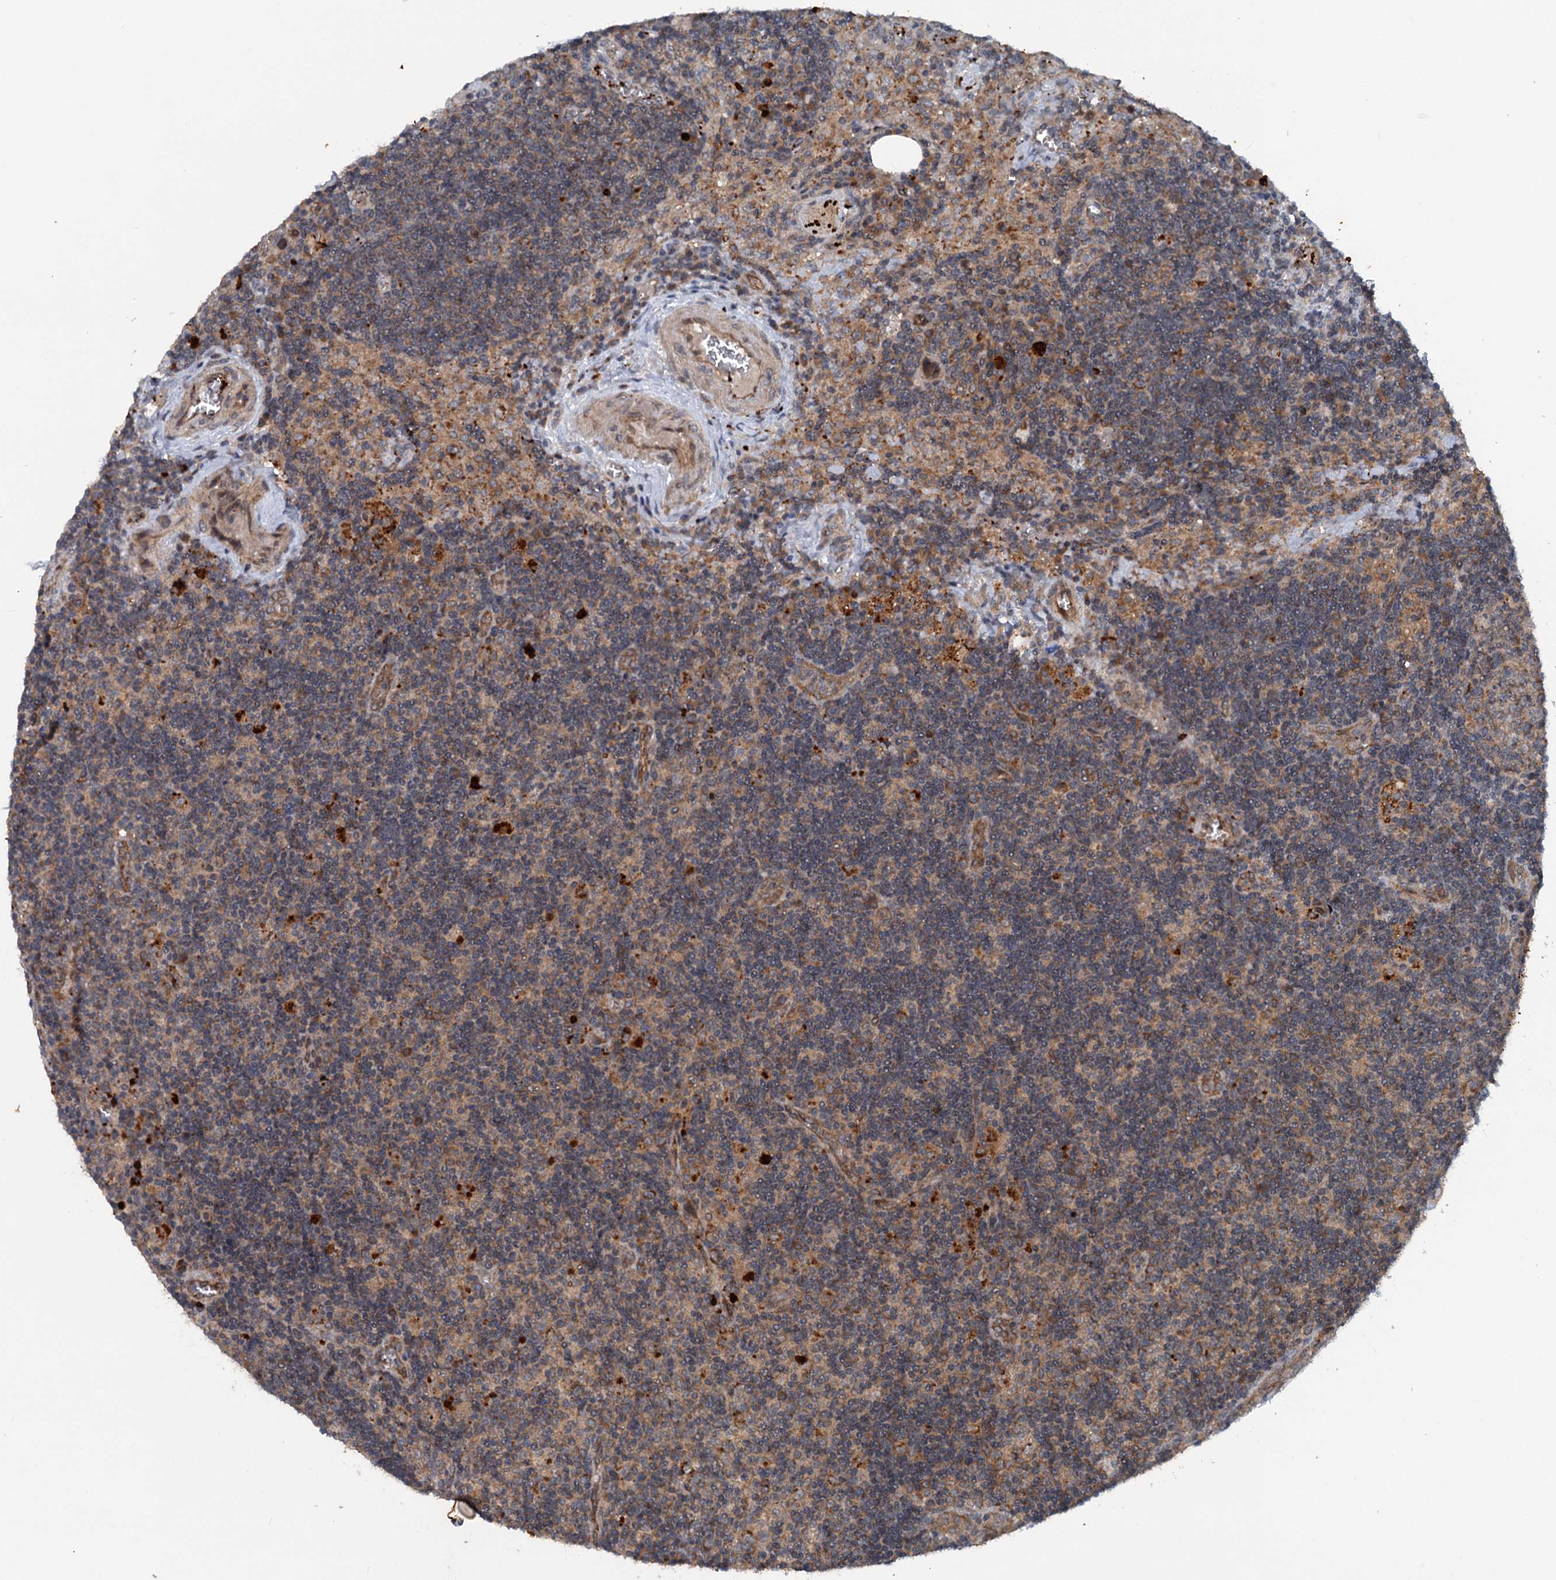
{"staining": {"intensity": "weak", "quantity": "25%-75%", "location": "cytoplasmic/membranous"}, "tissue": "lymph node", "cell_type": "Germinal center cells", "image_type": "normal", "snomed": [{"axis": "morphology", "description": "Normal tissue, NOS"}, {"axis": "topography", "description": "Lymph node"}], "caption": "IHC of unremarkable human lymph node exhibits low levels of weak cytoplasmic/membranous expression in about 25%-75% of germinal center cells.", "gene": "N4BP2L2", "patient": {"sex": "male", "age": 58}}